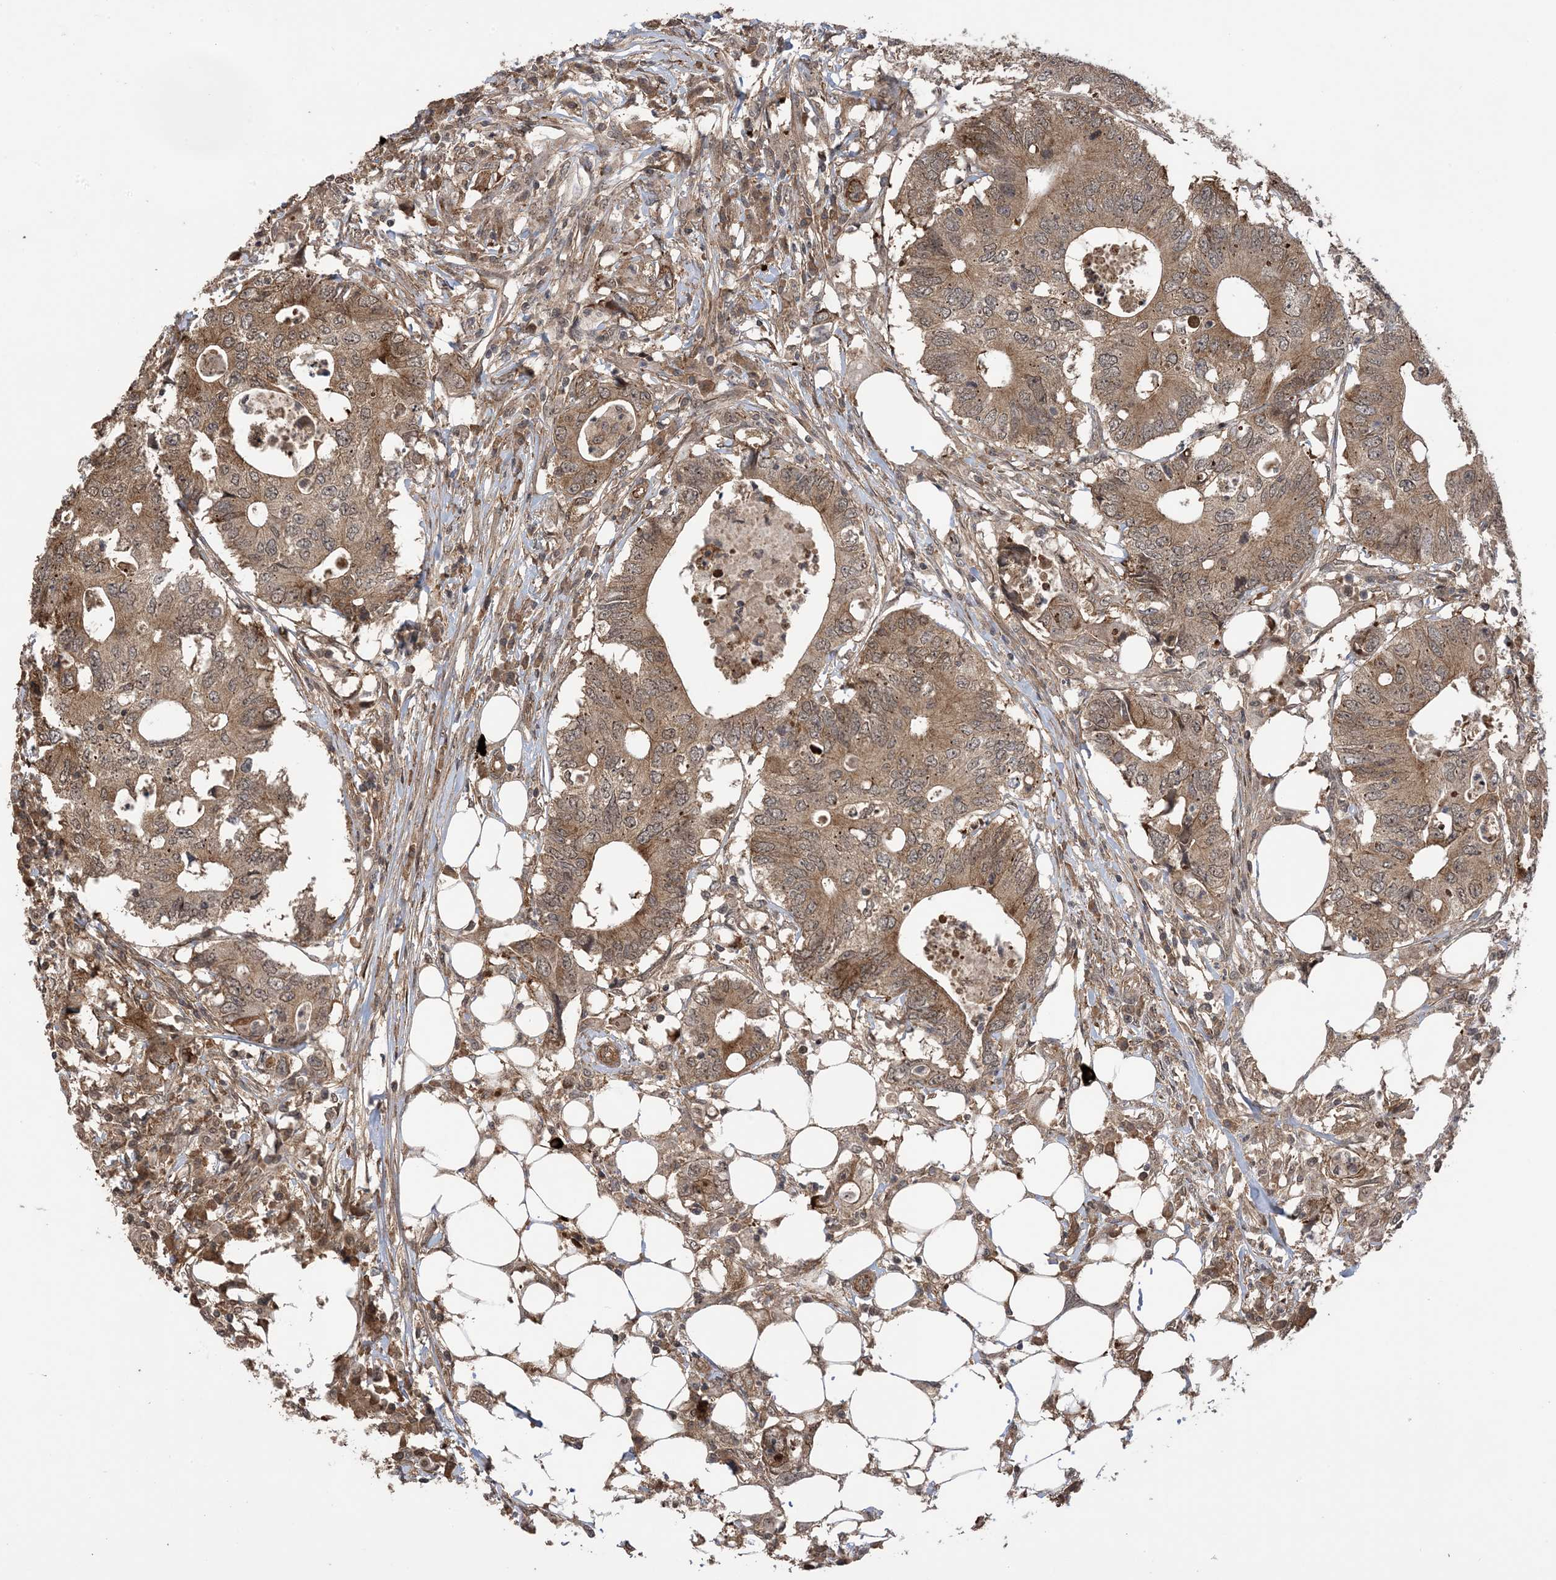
{"staining": {"intensity": "moderate", "quantity": ">75%", "location": "cytoplasmic/membranous"}, "tissue": "colorectal cancer", "cell_type": "Tumor cells", "image_type": "cancer", "snomed": [{"axis": "morphology", "description": "Adenocarcinoma, NOS"}, {"axis": "topography", "description": "Colon"}], "caption": "This photomicrograph demonstrates adenocarcinoma (colorectal) stained with immunohistochemistry (IHC) to label a protein in brown. The cytoplasmic/membranous of tumor cells show moderate positivity for the protein. Nuclei are counter-stained blue.", "gene": "ZNF511", "patient": {"sex": "male", "age": 71}}